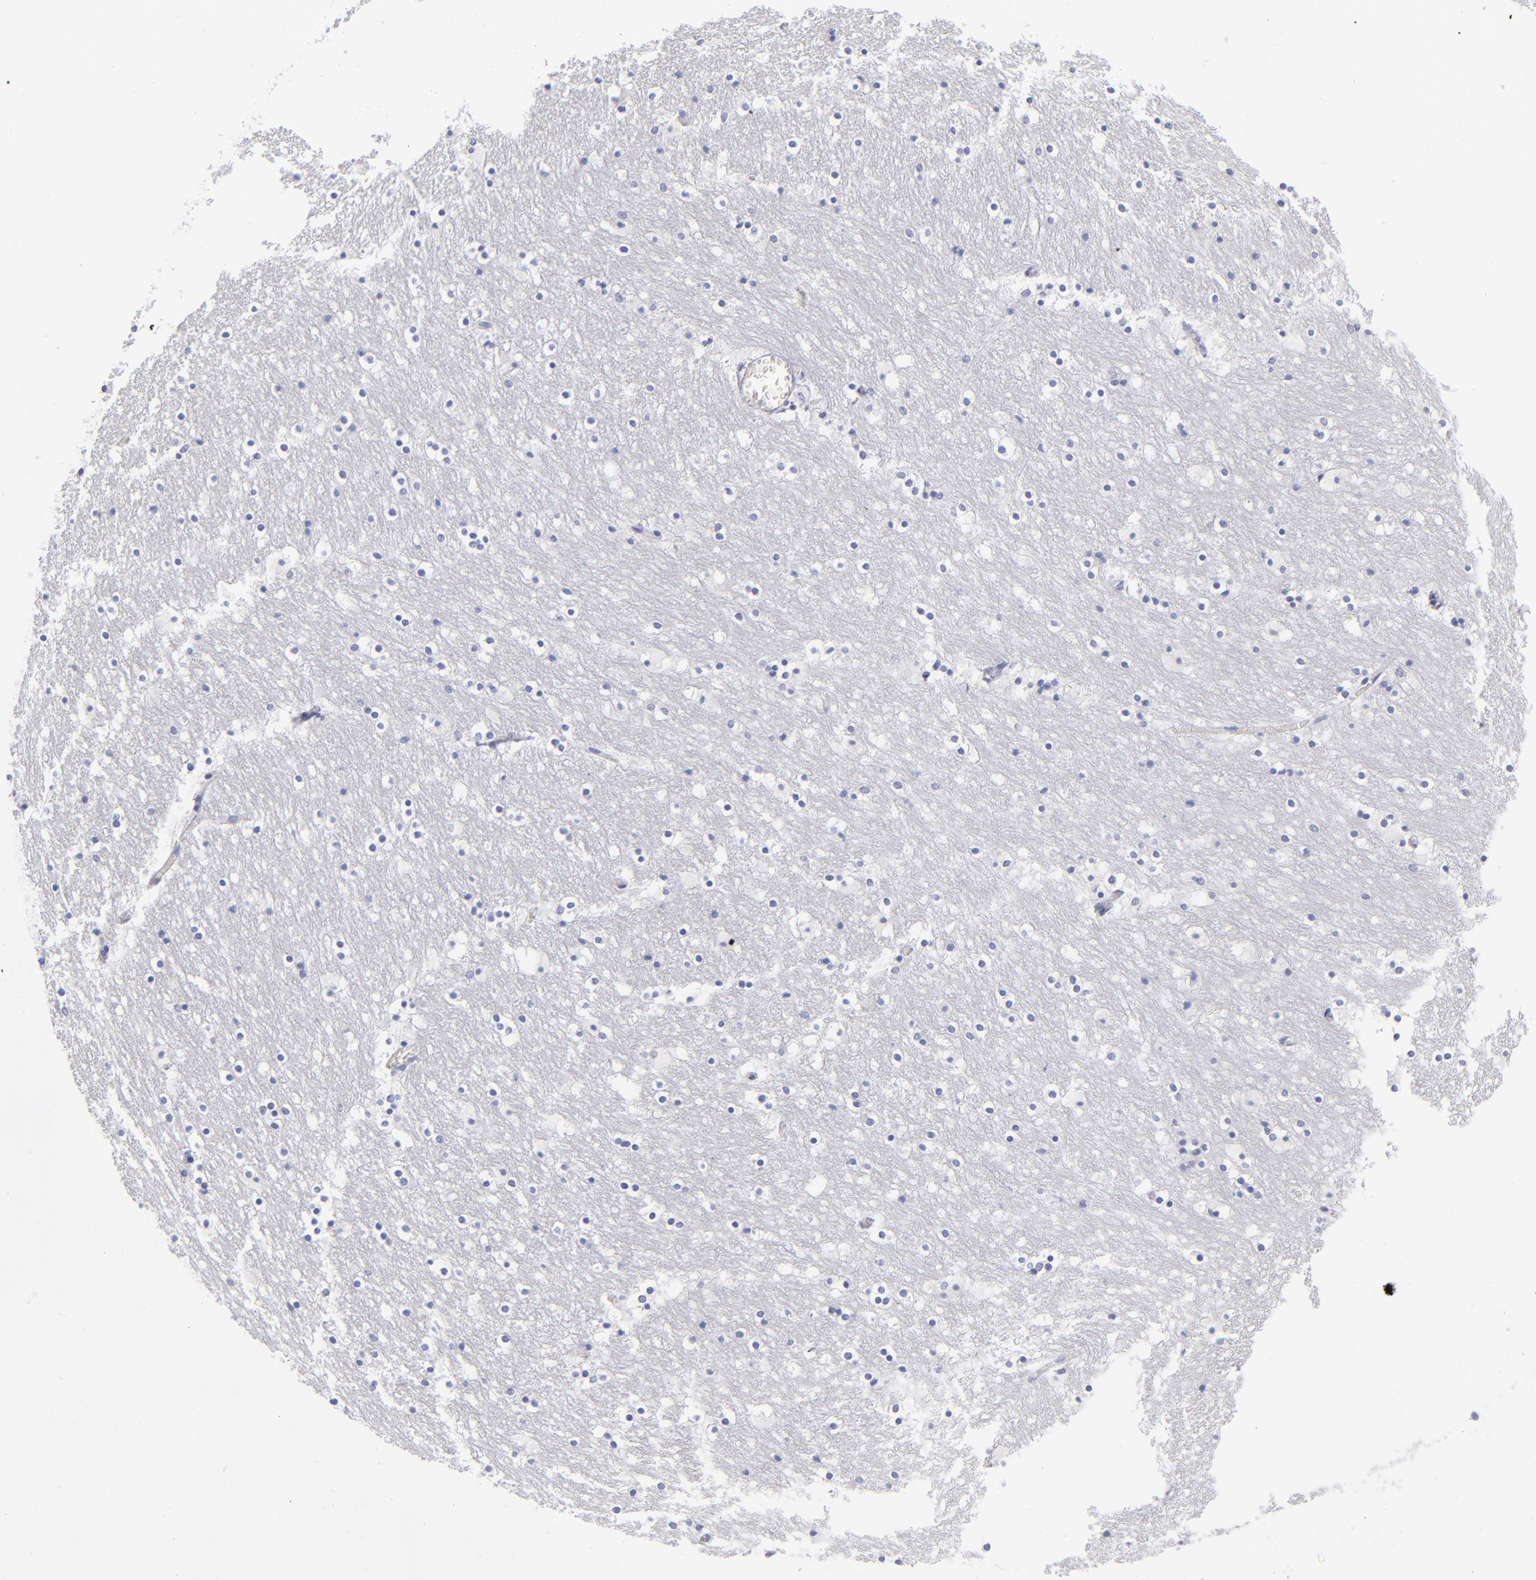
{"staining": {"intensity": "weak", "quantity": "<25%", "location": "cytoplasmic/membranous"}, "tissue": "caudate", "cell_type": "Glial cells", "image_type": "normal", "snomed": [{"axis": "morphology", "description": "Normal tissue, NOS"}, {"axis": "topography", "description": "Lateral ventricle wall"}], "caption": "An immunohistochemistry (IHC) photomicrograph of unremarkable caudate is shown. There is no staining in glial cells of caudate.", "gene": "MTHFD2", "patient": {"sex": "male", "age": 45}}